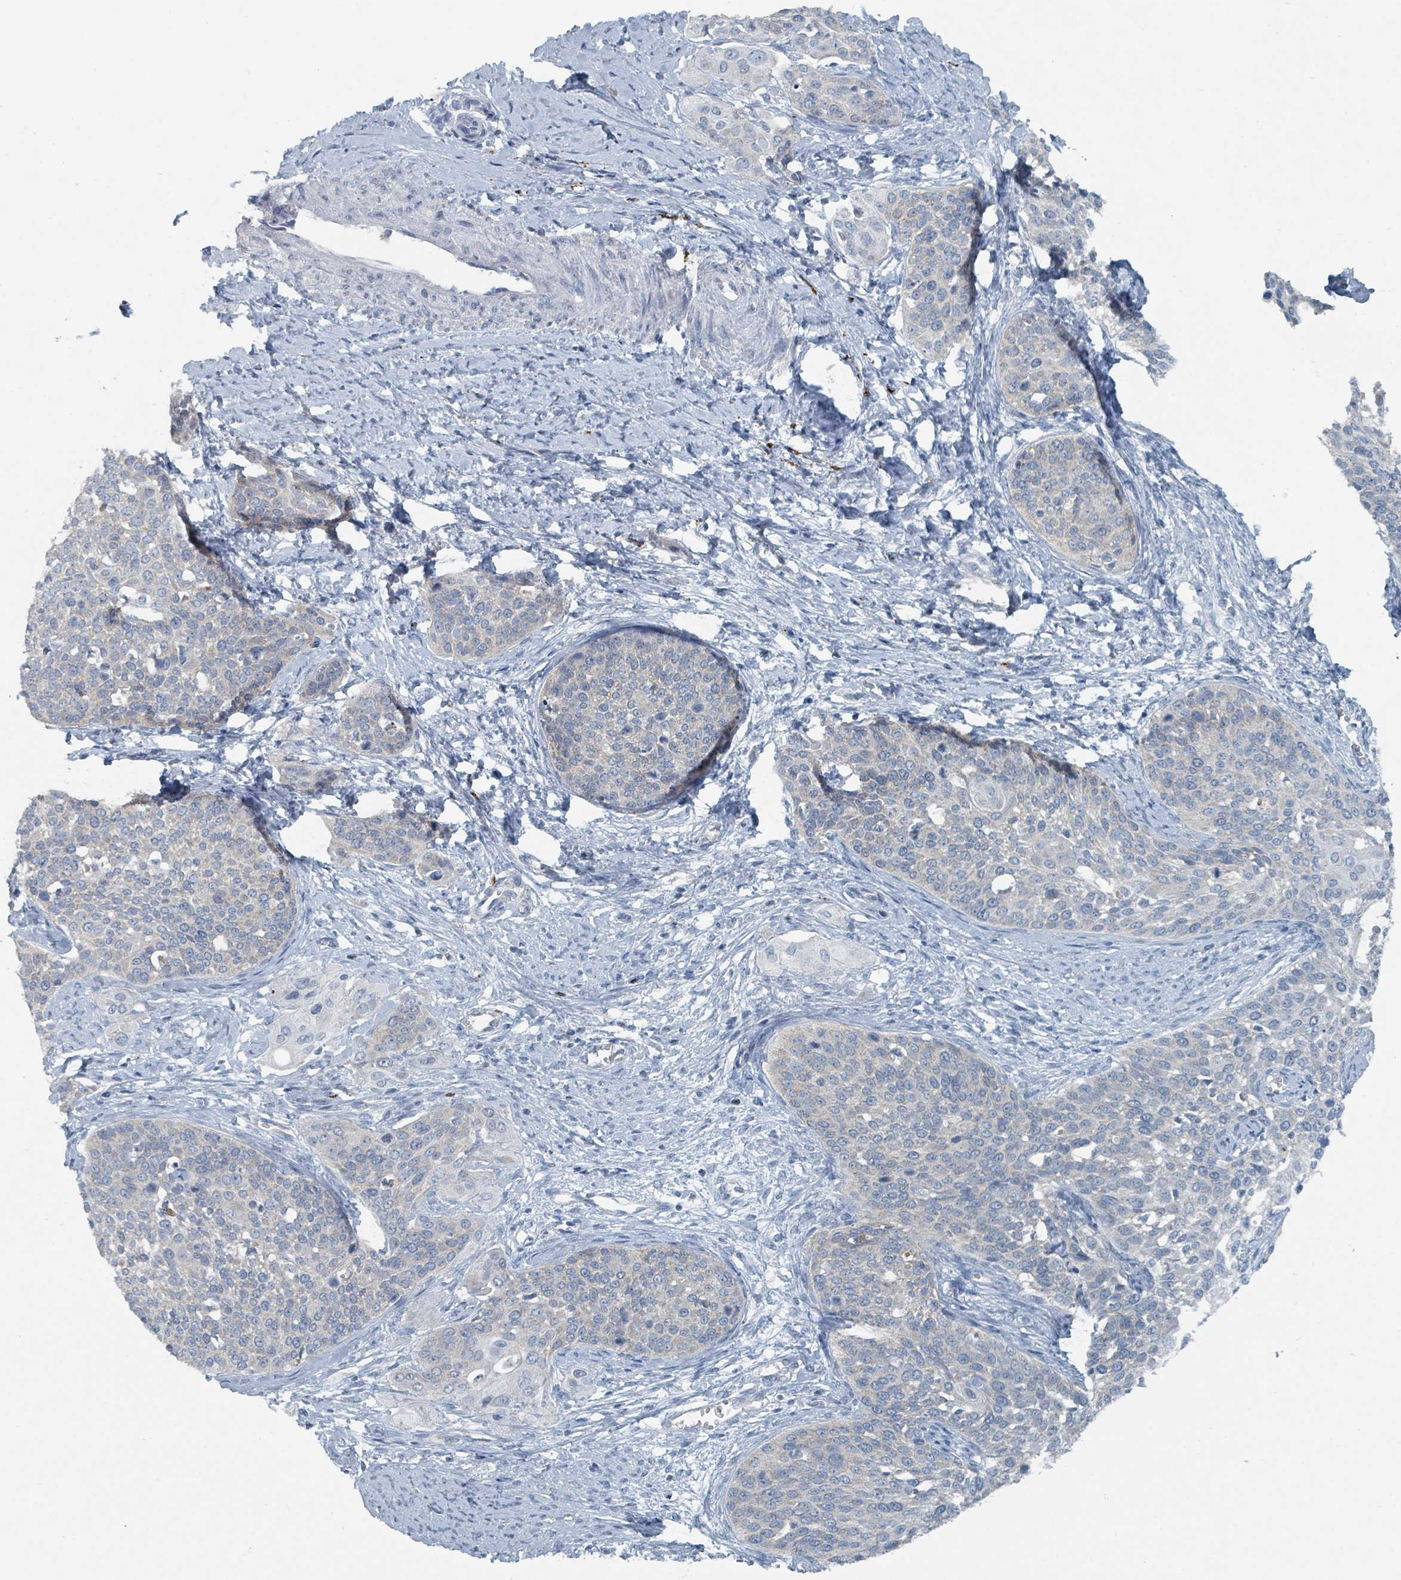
{"staining": {"intensity": "negative", "quantity": "none", "location": "none"}, "tissue": "cervical cancer", "cell_type": "Tumor cells", "image_type": "cancer", "snomed": [{"axis": "morphology", "description": "Squamous cell carcinoma, NOS"}, {"axis": "topography", "description": "Cervix"}], "caption": "High power microscopy micrograph of an IHC histopathology image of cervical cancer (squamous cell carcinoma), revealing no significant expression in tumor cells. Brightfield microscopy of immunohistochemistry (IHC) stained with DAB (brown) and hematoxylin (blue), captured at high magnification.", "gene": "RASA4", "patient": {"sex": "female", "age": 44}}